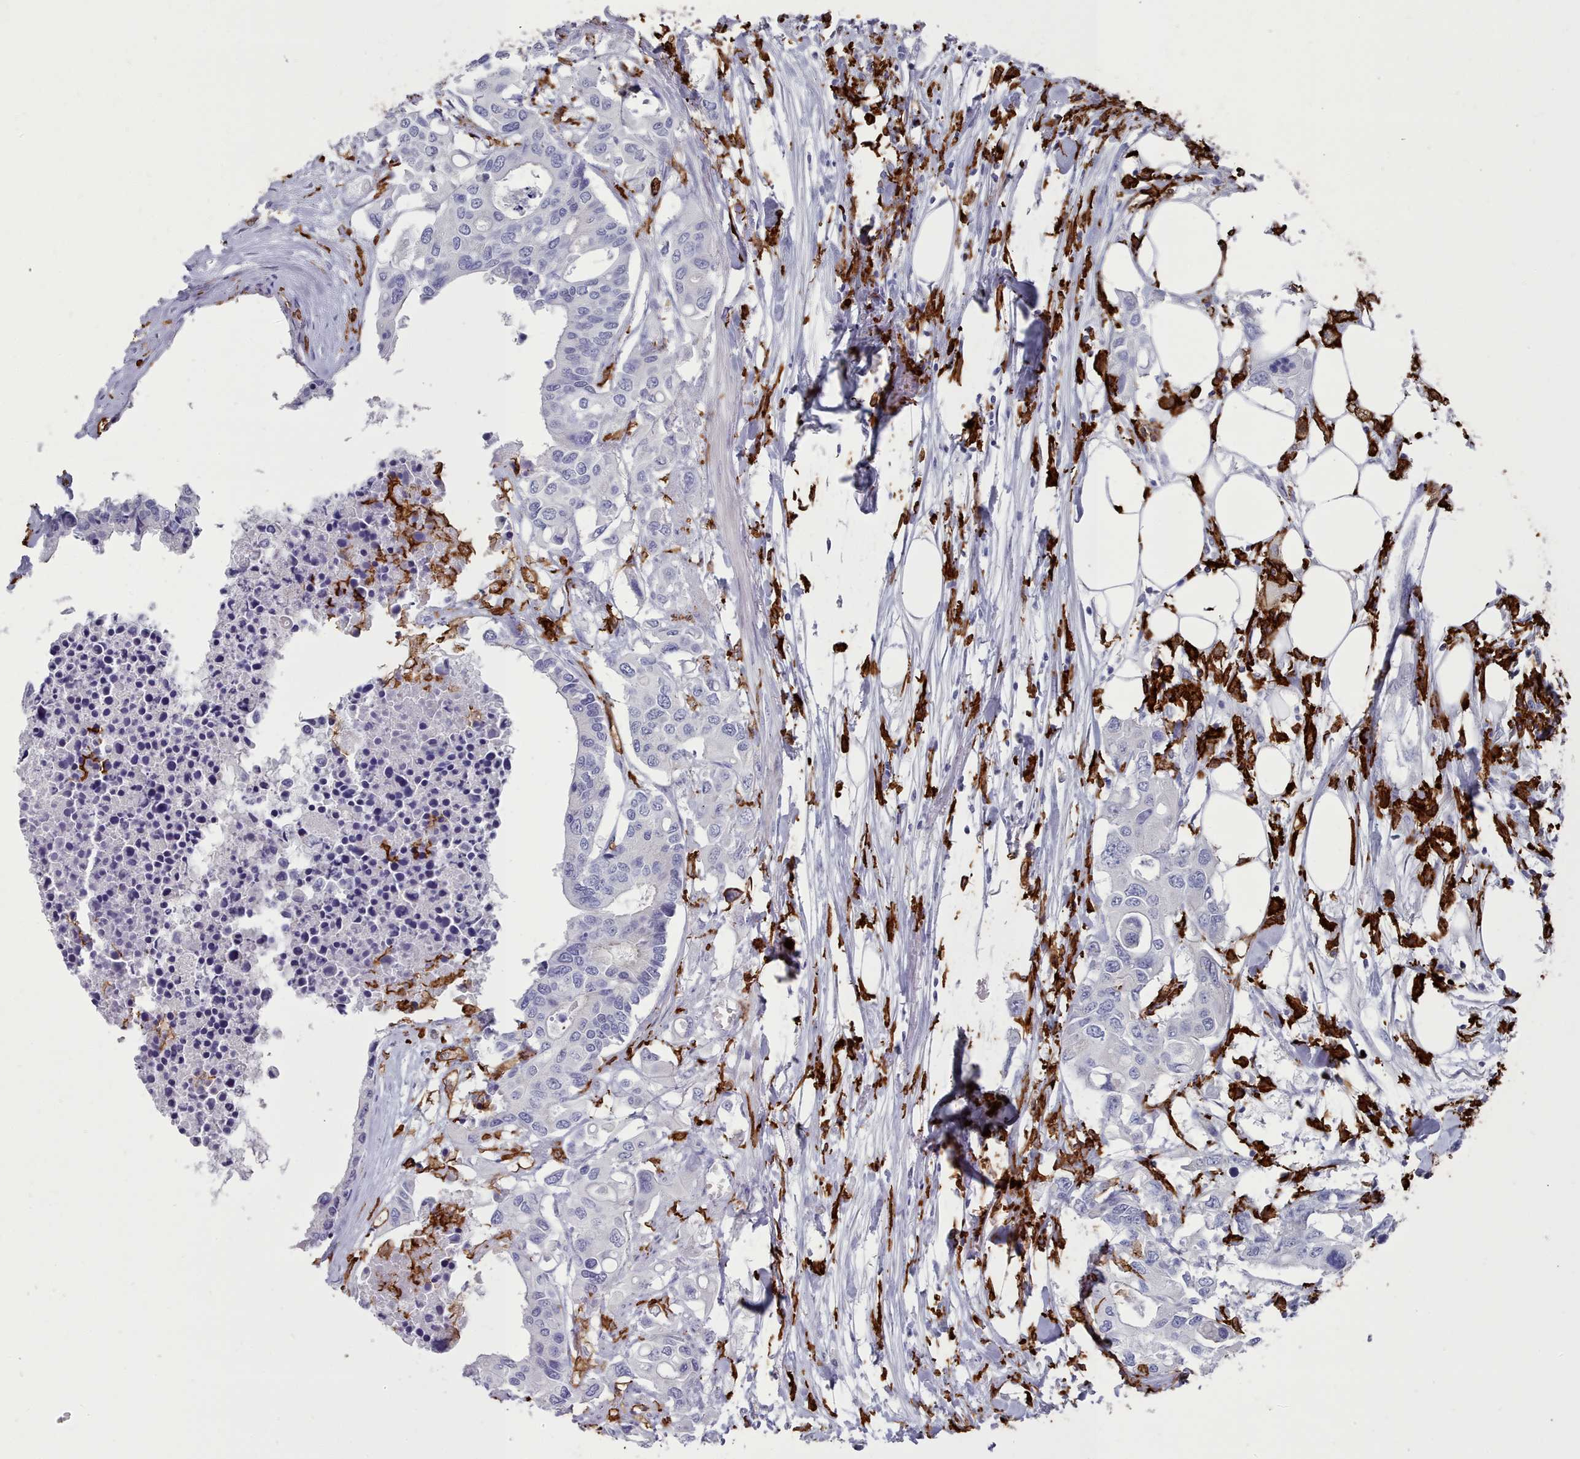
{"staining": {"intensity": "negative", "quantity": "none", "location": "none"}, "tissue": "colorectal cancer", "cell_type": "Tumor cells", "image_type": "cancer", "snomed": [{"axis": "morphology", "description": "Adenocarcinoma, NOS"}, {"axis": "topography", "description": "Colon"}], "caption": "Immunohistochemistry micrograph of neoplastic tissue: human colorectal cancer stained with DAB displays no significant protein staining in tumor cells. (DAB immunohistochemistry, high magnification).", "gene": "AIF1", "patient": {"sex": "male", "age": 77}}